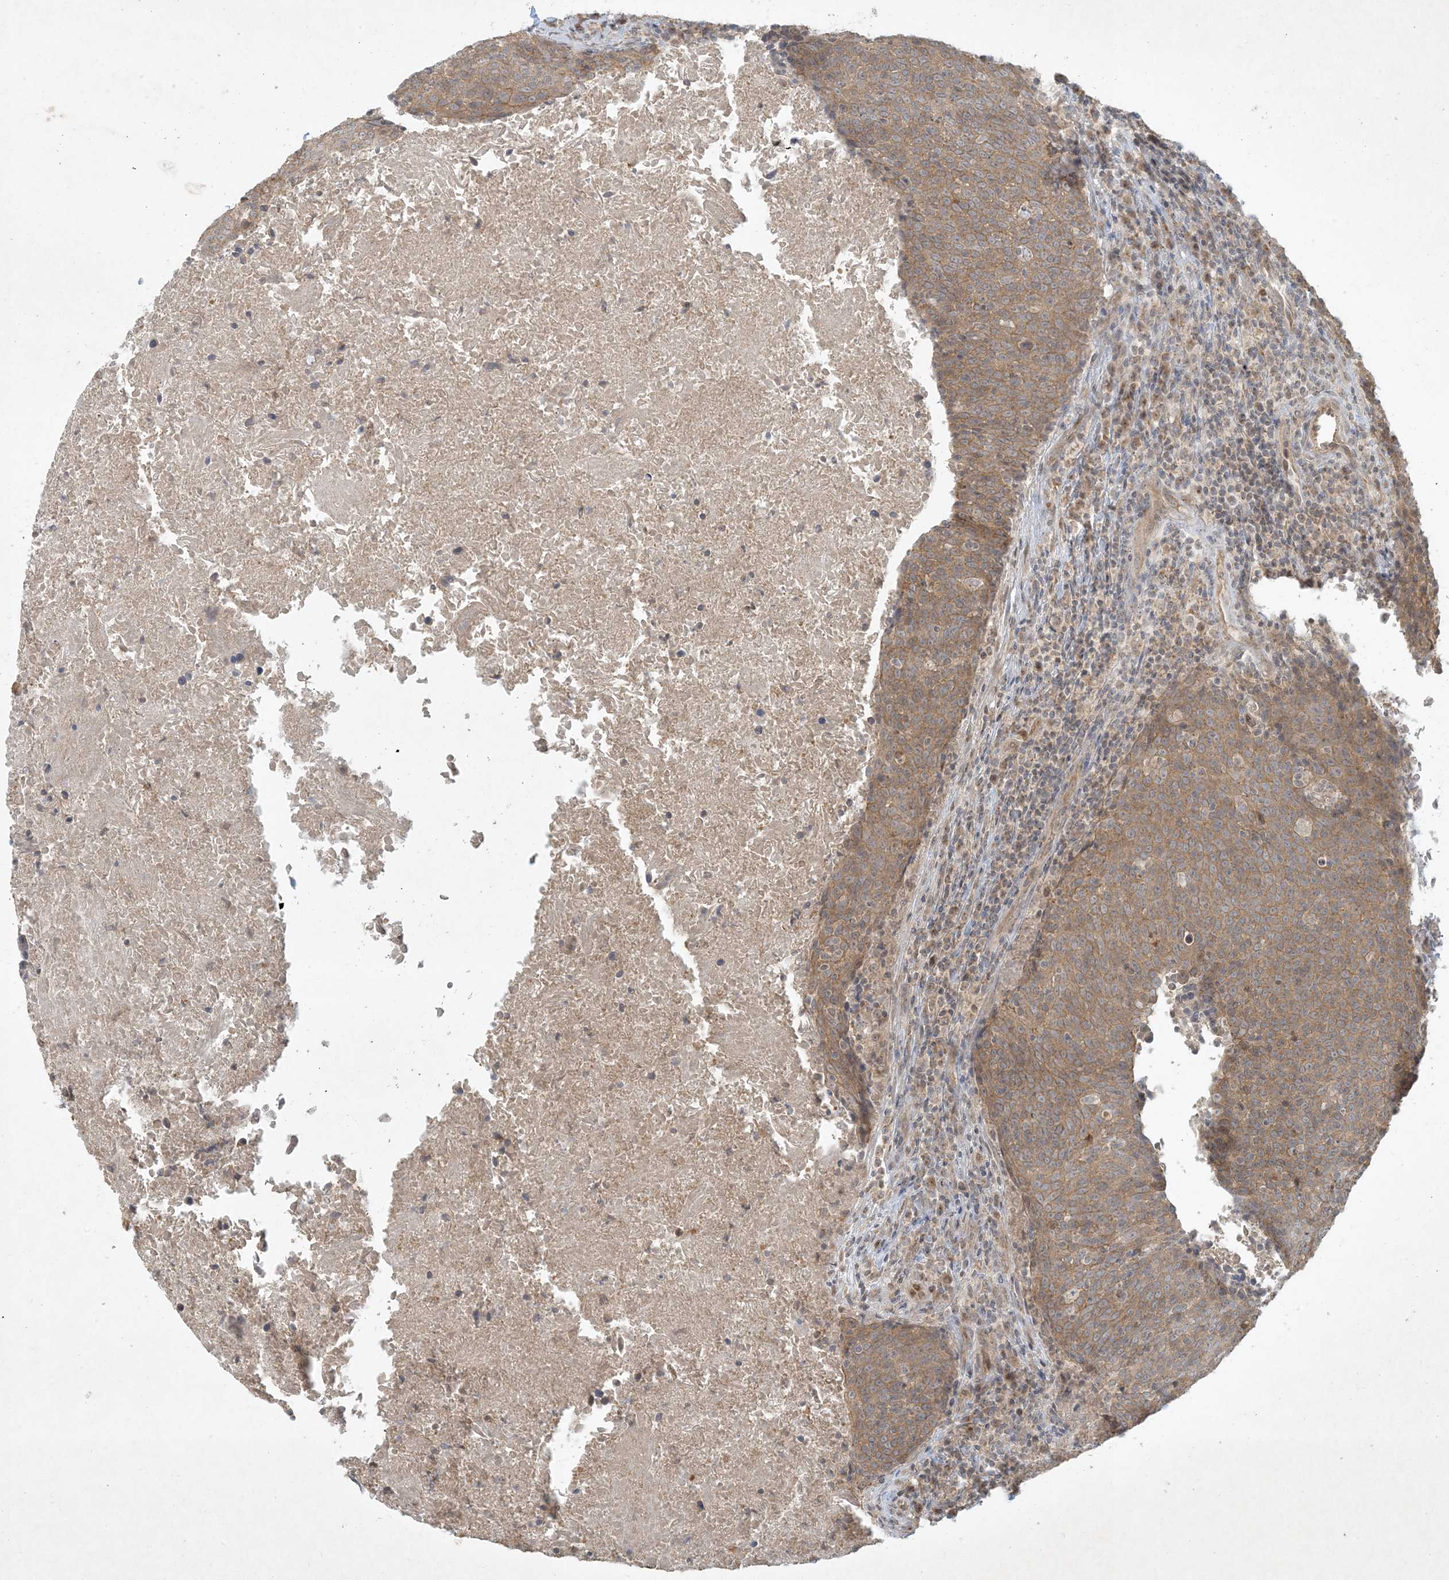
{"staining": {"intensity": "moderate", "quantity": ">75%", "location": "cytoplasmic/membranous"}, "tissue": "head and neck cancer", "cell_type": "Tumor cells", "image_type": "cancer", "snomed": [{"axis": "morphology", "description": "Squamous cell carcinoma, NOS"}, {"axis": "morphology", "description": "Squamous cell carcinoma, metastatic, NOS"}, {"axis": "topography", "description": "Lymph node"}, {"axis": "topography", "description": "Head-Neck"}], "caption": "An IHC histopathology image of tumor tissue is shown. Protein staining in brown highlights moderate cytoplasmic/membranous positivity in head and neck cancer within tumor cells.", "gene": "BCORL1", "patient": {"sex": "male", "age": 62}}